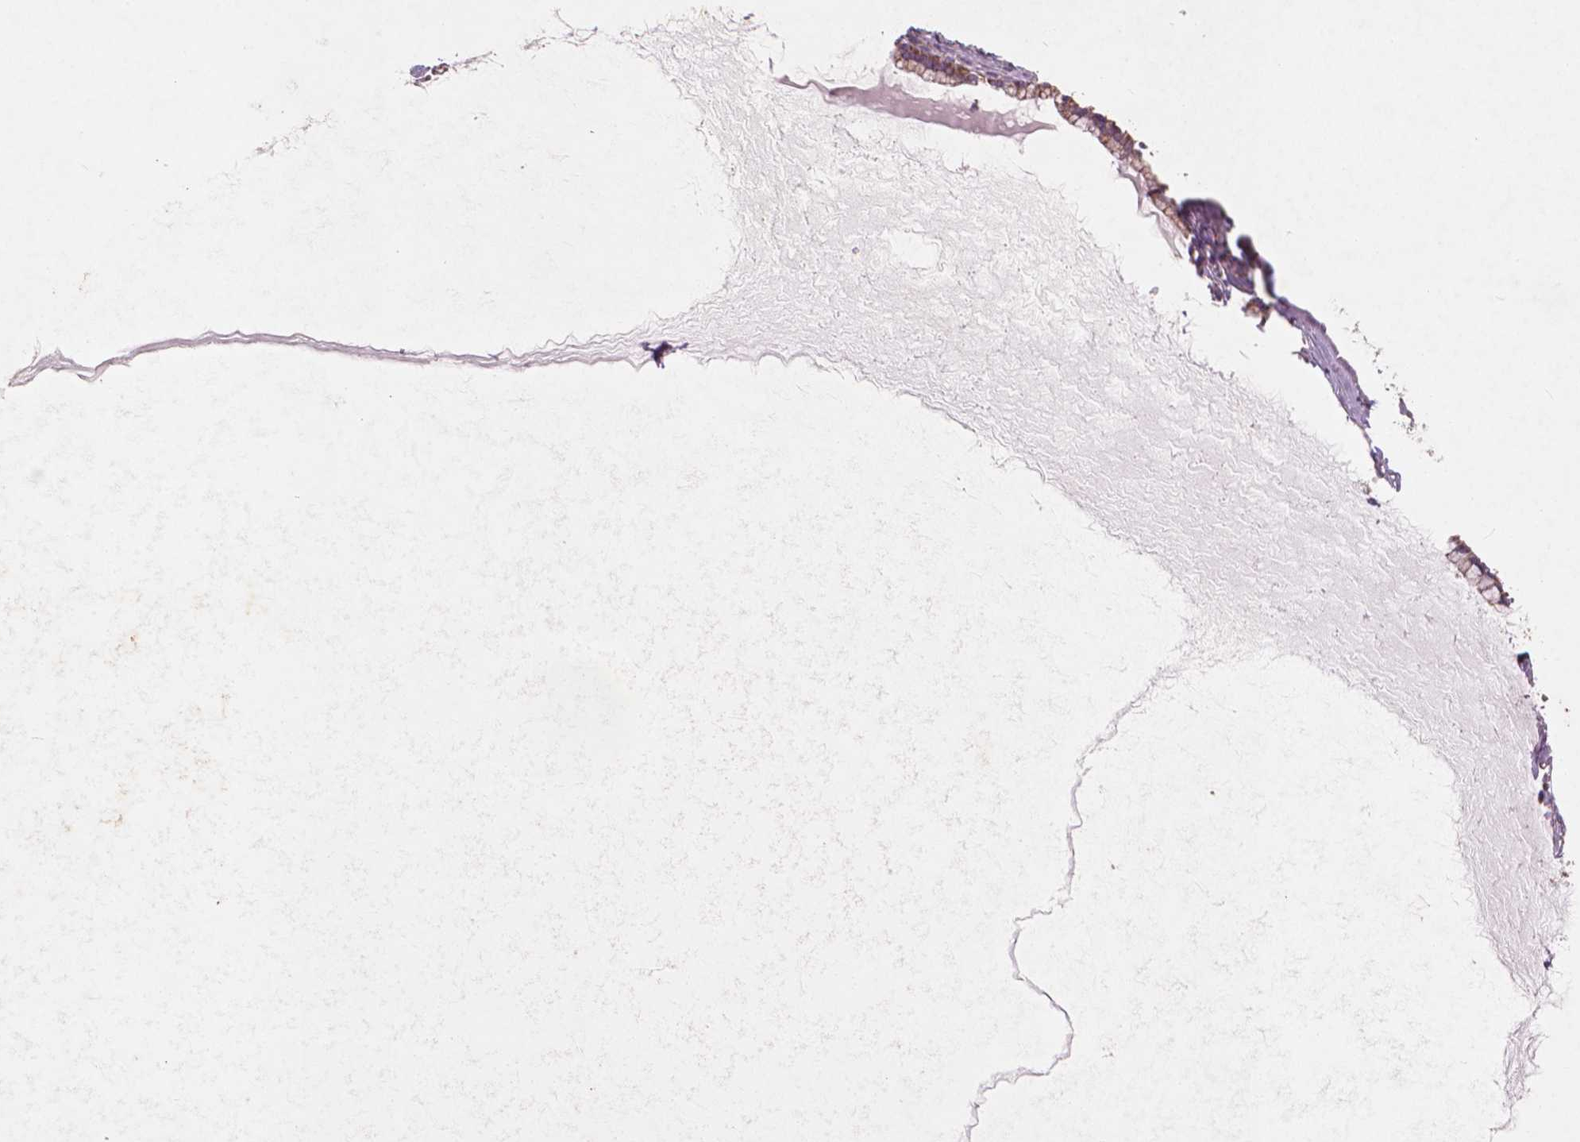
{"staining": {"intensity": "weak", "quantity": "<25%", "location": "cytoplasmic/membranous"}, "tissue": "ovarian cancer", "cell_type": "Tumor cells", "image_type": "cancer", "snomed": [{"axis": "morphology", "description": "Cystadenocarcinoma, mucinous, NOS"}, {"axis": "topography", "description": "Ovary"}], "caption": "Human mucinous cystadenocarcinoma (ovarian) stained for a protein using IHC reveals no staining in tumor cells.", "gene": "NLRX1", "patient": {"sex": "female", "age": 41}}